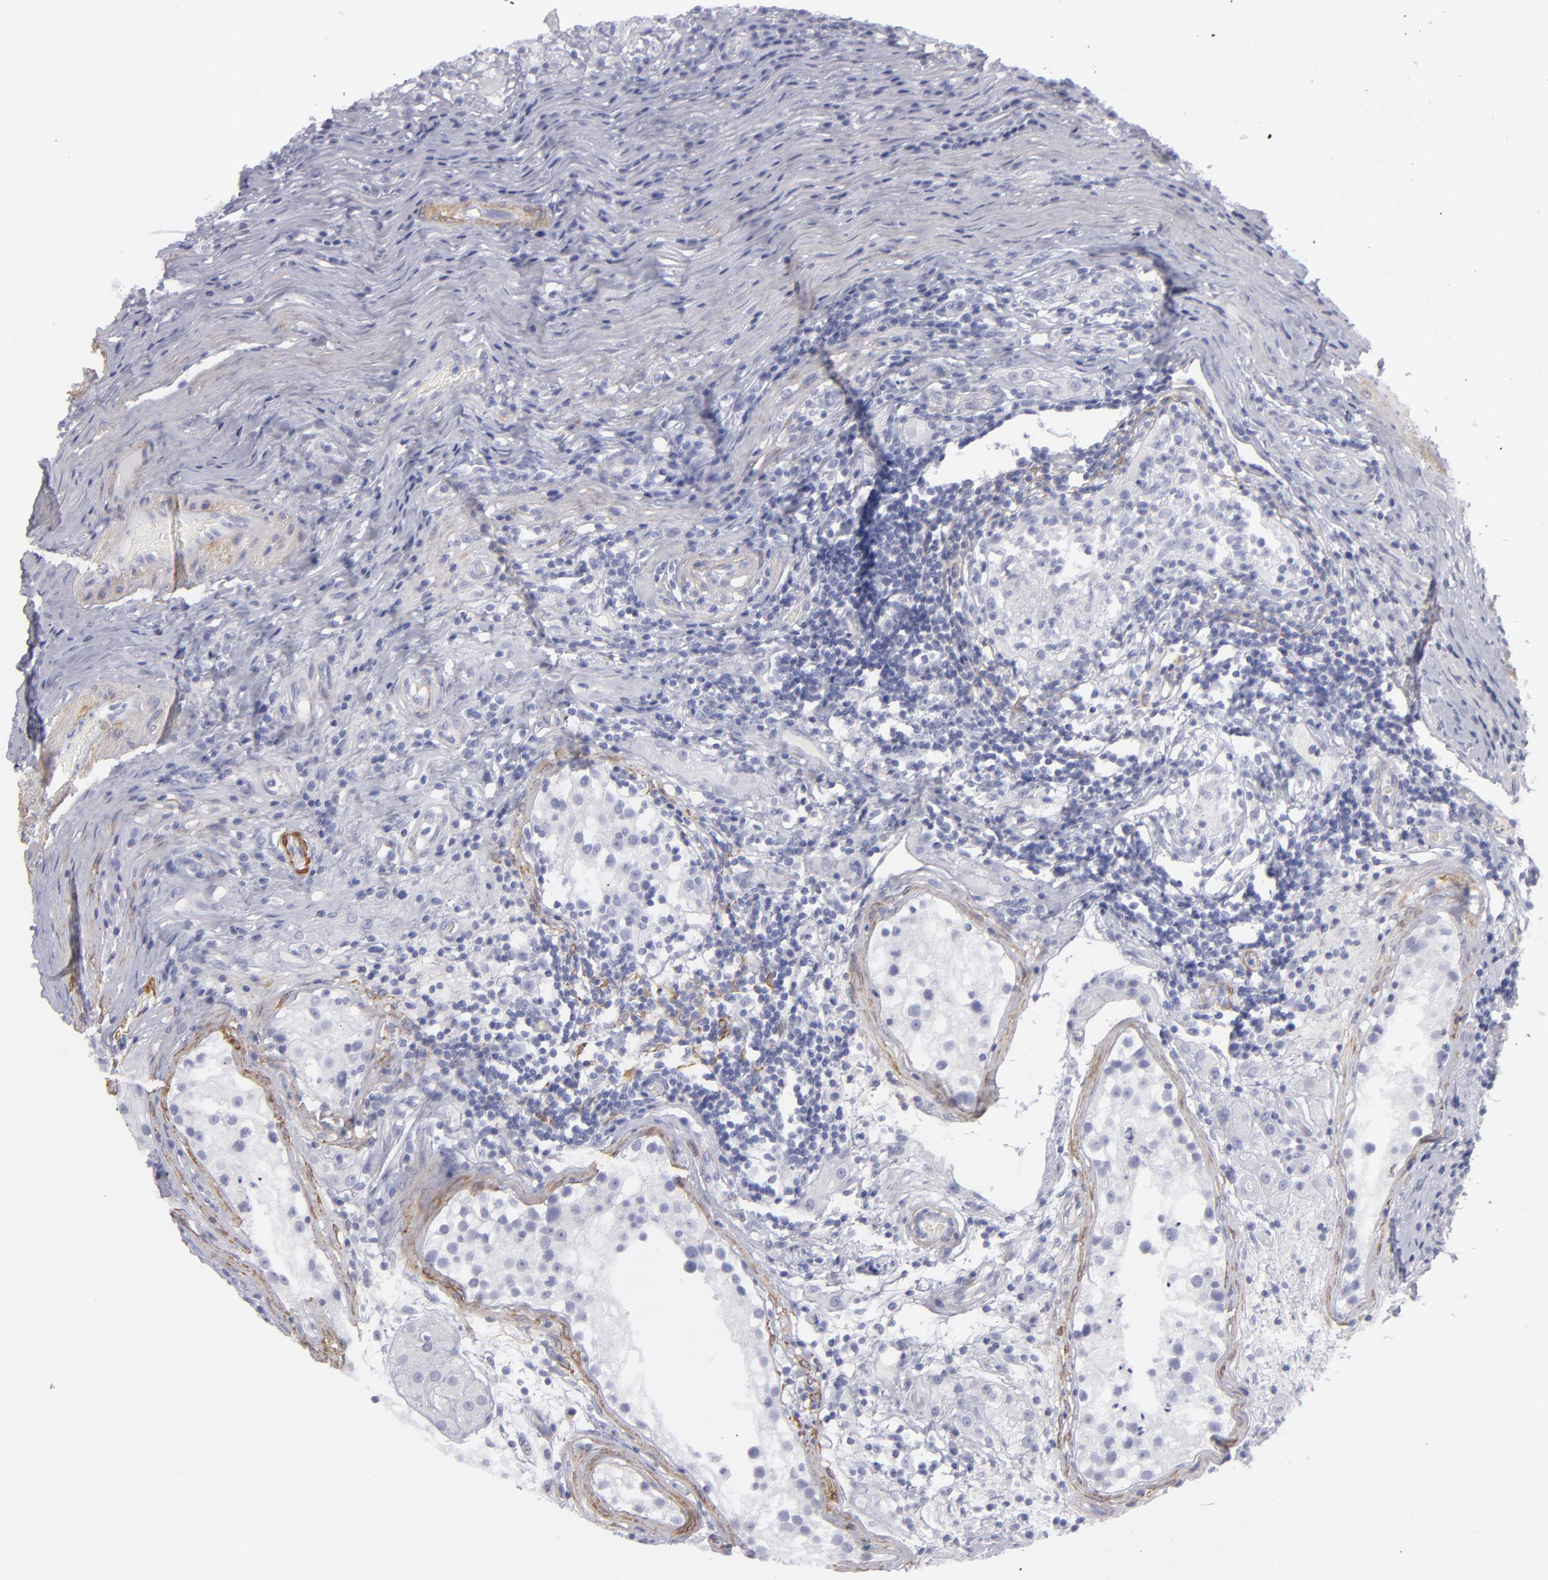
{"staining": {"intensity": "negative", "quantity": "none", "location": "none"}, "tissue": "testis cancer", "cell_type": "Tumor cells", "image_type": "cancer", "snomed": [{"axis": "morphology", "description": "Seminoma, NOS"}, {"axis": "topography", "description": "Testis"}], "caption": "DAB (3,3'-diaminobenzidine) immunohistochemical staining of human seminoma (testis) shows no significant staining in tumor cells.", "gene": "MYH11", "patient": {"sex": "male", "age": 34}}